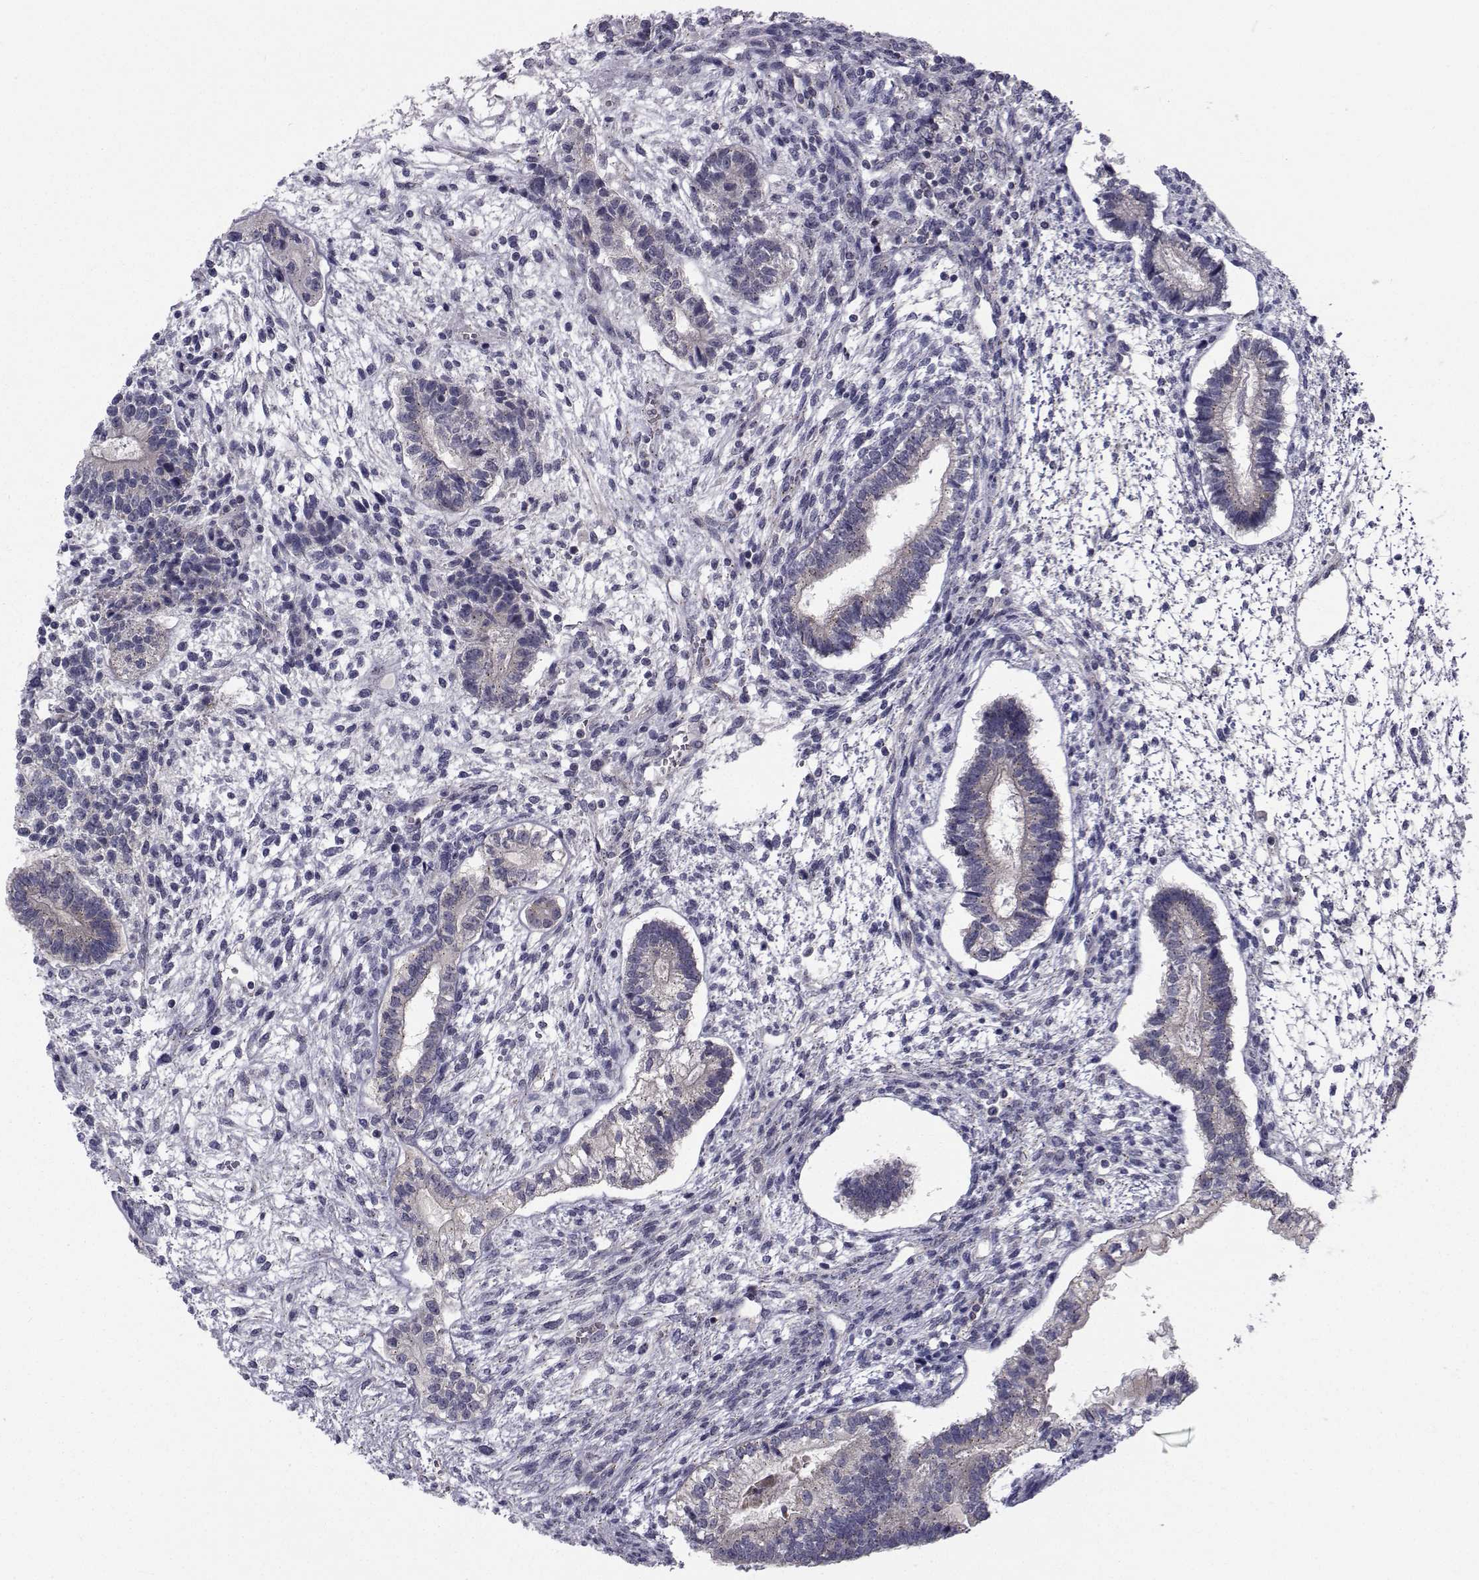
{"staining": {"intensity": "negative", "quantity": "none", "location": "none"}, "tissue": "testis cancer", "cell_type": "Tumor cells", "image_type": "cancer", "snomed": [{"axis": "morphology", "description": "Carcinoma, Embryonal, NOS"}, {"axis": "topography", "description": "Testis"}], "caption": "Immunohistochemical staining of embryonal carcinoma (testis) reveals no significant staining in tumor cells.", "gene": "ANGPT1", "patient": {"sex": "male", "age": 37}}